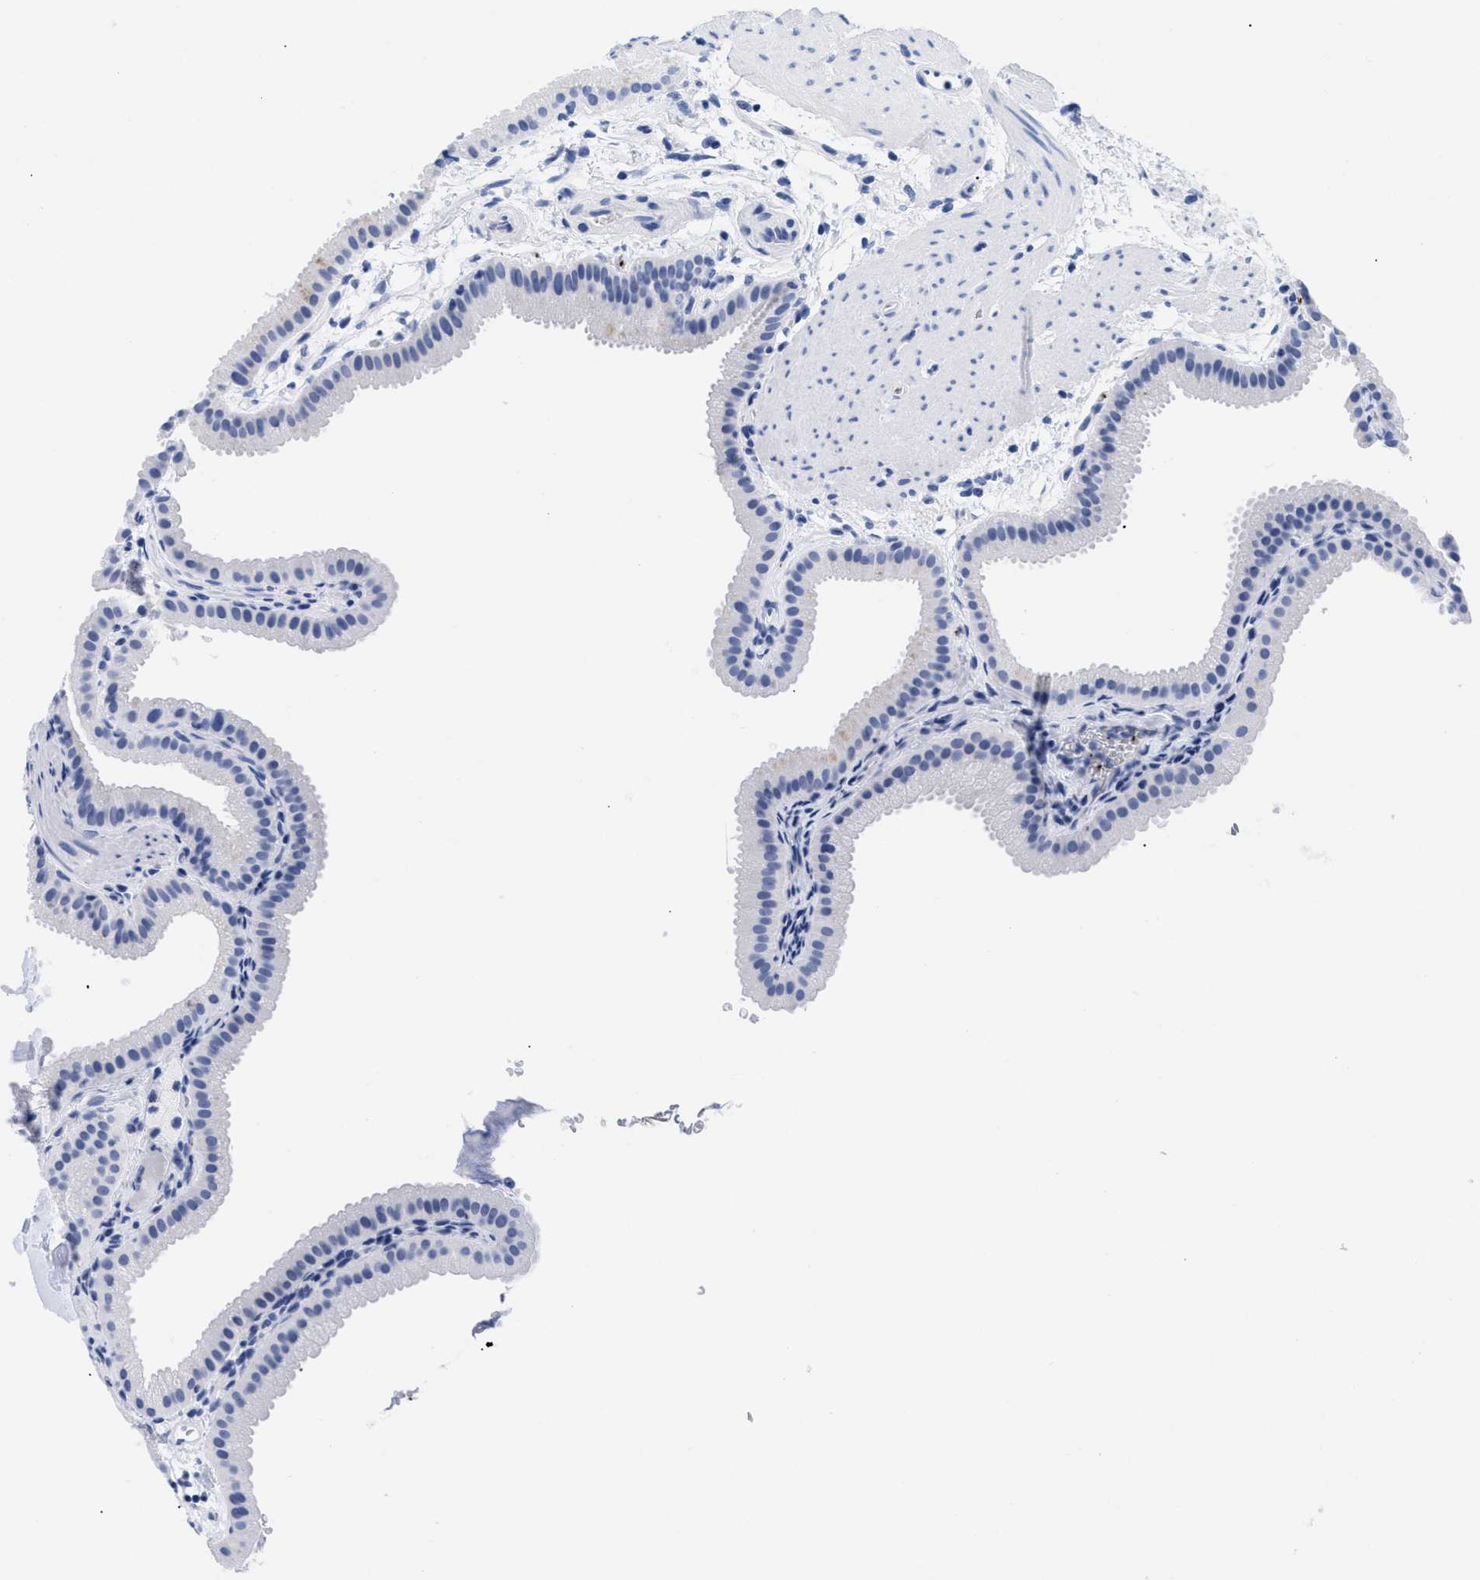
{"staining": {"intensity": "negative", "quantity": "none", "location": "none"}, "tissue": "gallbladder", "cell_type": "Glandular cells", "image_type": "normal", "snomed": [{"axis": "morphology", "description": "Normal tissue, NOS"}, {"axis": "topography", "description": "Gallbladder"}], "caption": "Immunohistochemistry (IHC) histopathology image of unremarkable gallbladder: human gallbladder stained with DAB demonstrates no significant protein positivity in glandular cells.", "gene": "TREML1", "patient": {"sex": "female", "age": 64}}